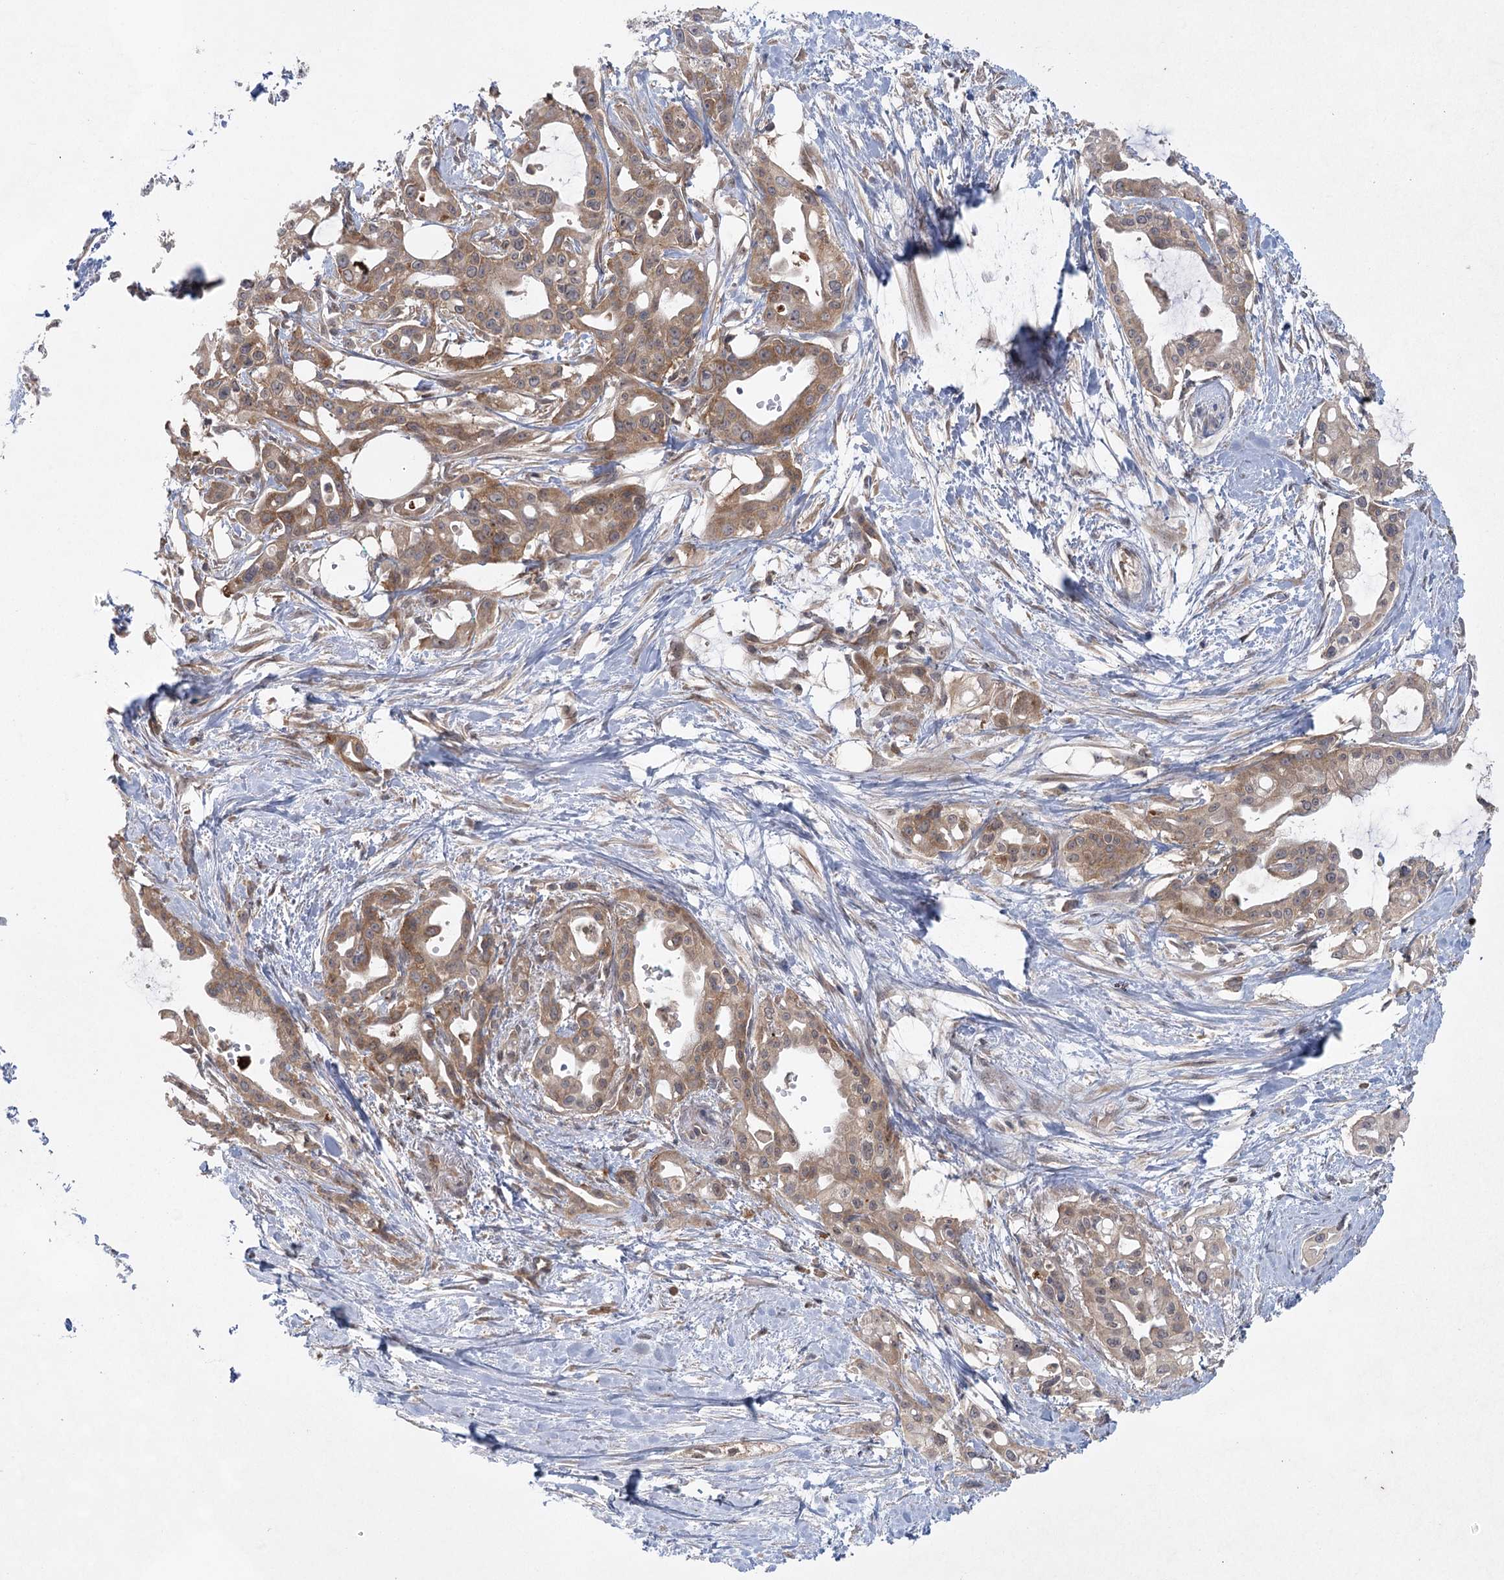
{"staining": {"intensity": "moderate", "quantity": "25%-75%", "location": "cytoplasmic/membranous"}, "tissue": "pancreatic cancer", "cell_type": "Tumor cells", "image_type": "cancer", "snomed": [{"axis": "morphology", "description": "Adenocarcinoma, NOS"}, {"axis": "topography", "description": "Pancreas"}], "caption": "Immunohistochemical staining of adenocarcinoma (pancreatic) displays medium levels of moderate cytoplasmic/membranous expression in about 25%-75% of tumor cells. The staining is performed using DAB brown chromogen to label protein expression. The nuclei are counter-stained blue using hematoxylin.", "gene": "EIF3A", "patient": {"sex": "male", "age": 68}}